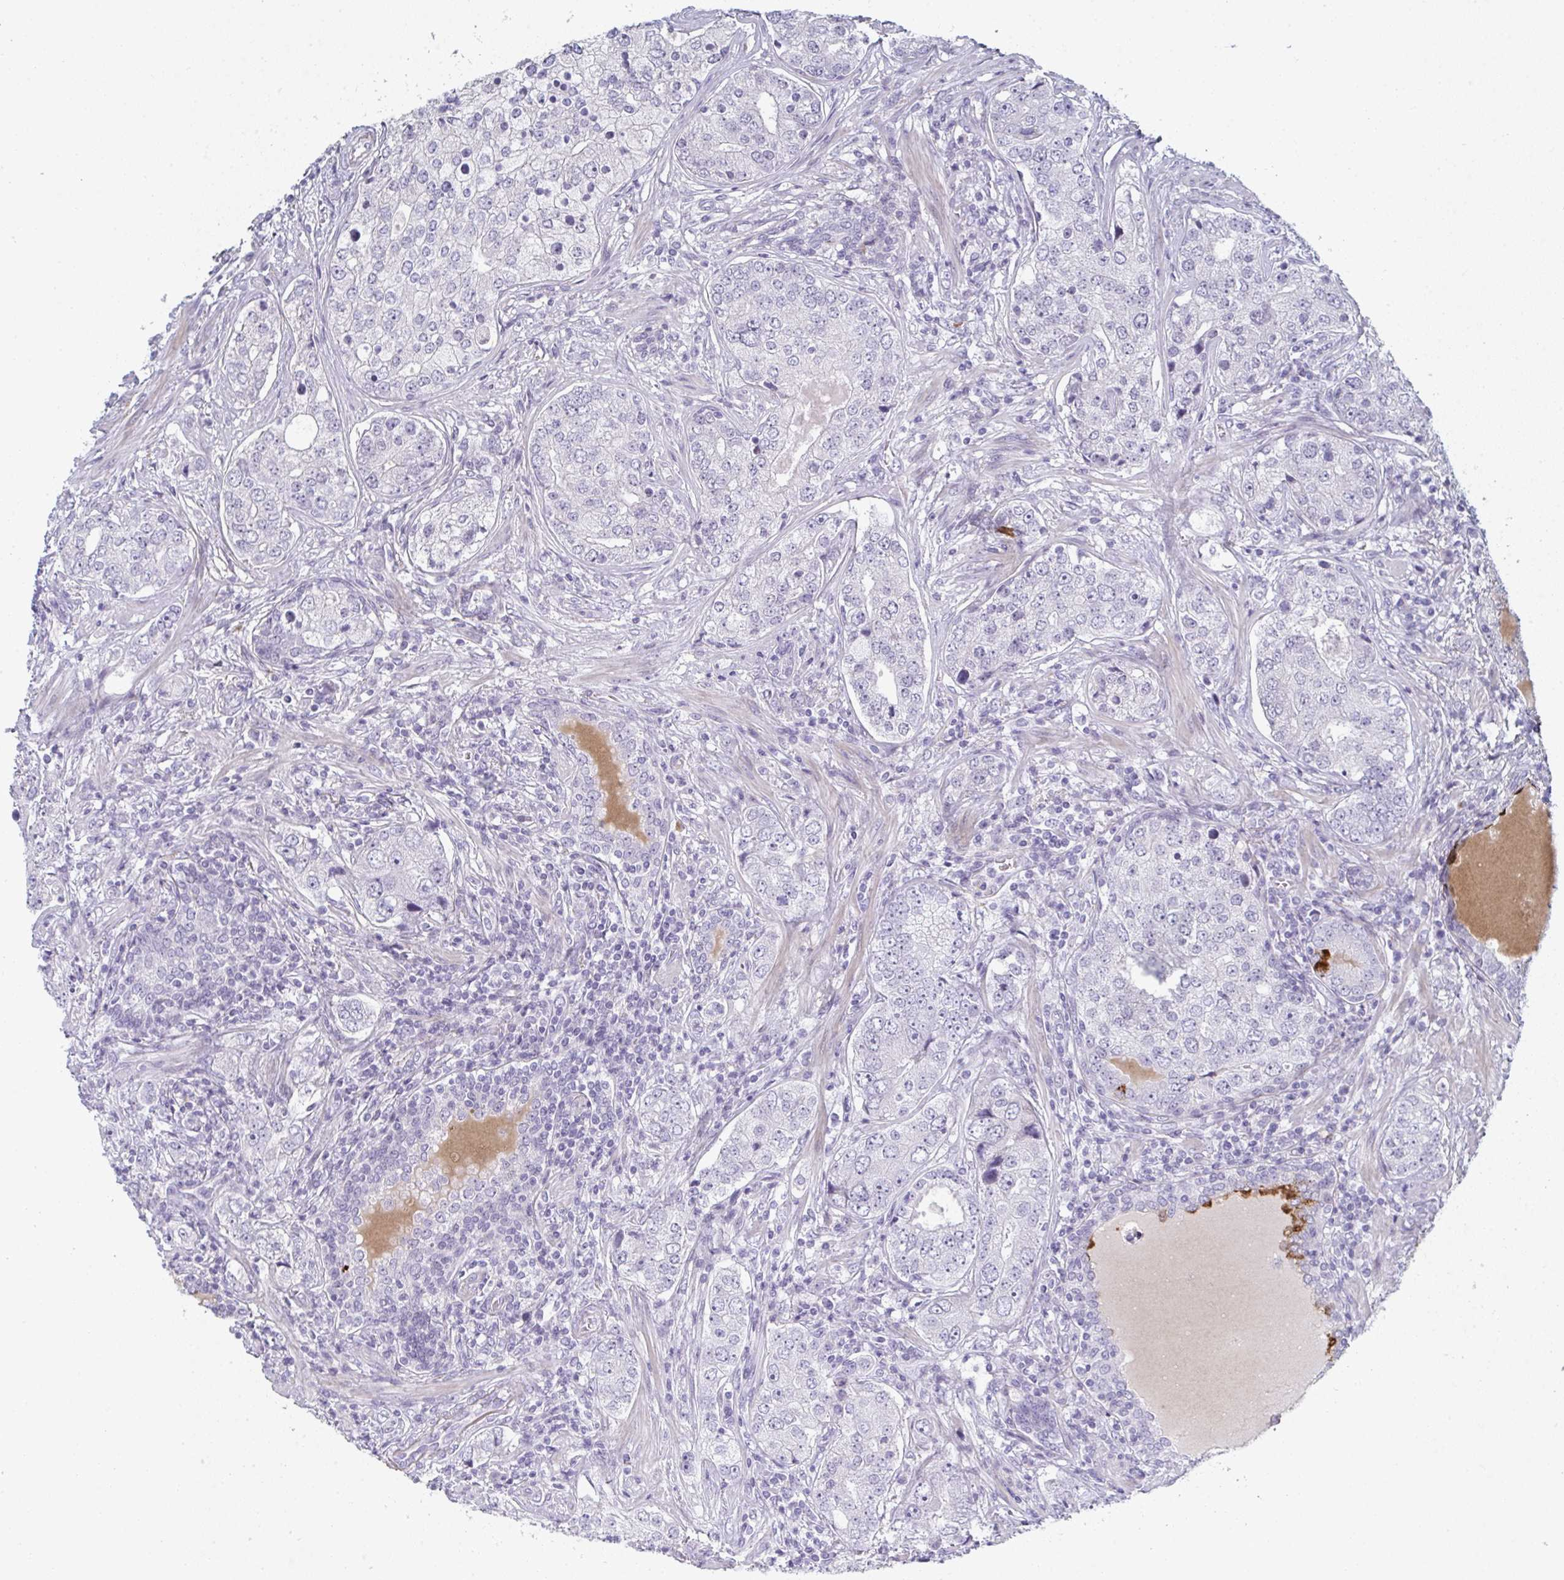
{"staining": {"intensity": "negative", "quantity": "none", "location": "none"}, "tissue": "prostate cancer", "cell_type": "Tumor cells", "image_type": "cancer", "snomed": [{"axis": "morphology", "description": "Adenocarcinoma, High grade"}, {"axis": "topography", "description": "Prostate"}], "caption": "IHC micrograph of neoplastic tissue: human prostate cancer stained with DAB (3,3'-diaminobenzidine) displays no significant protein staining in tumor cells.", "gene": "A1CF", "patient": {"sex": "male", "age": 60}}